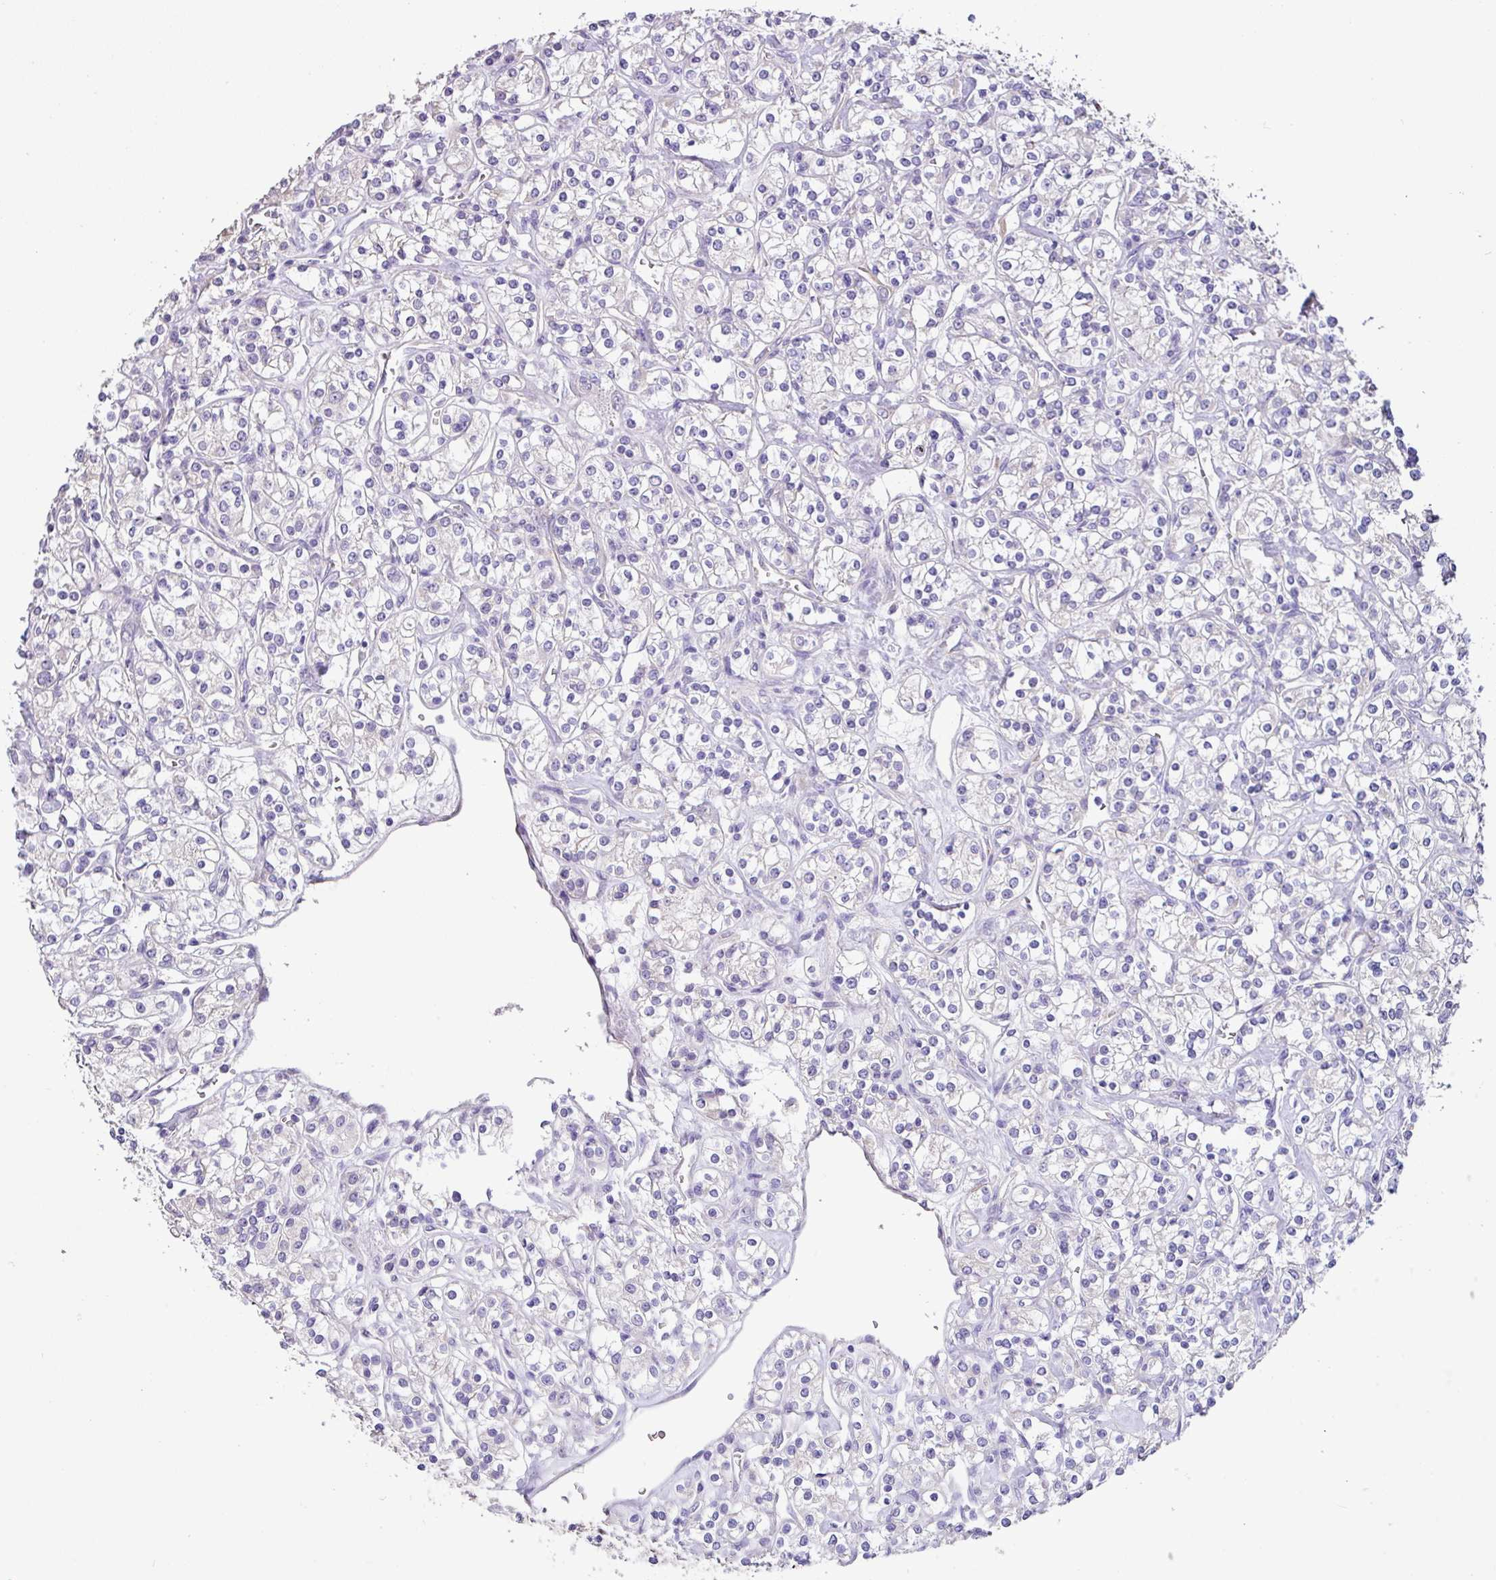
{"staining": {"intensity": "negative", "quantity": "none", "location": "none"}, "tissue": "renal cancer", "cell_type": "Tumor cells", "image_type": "cancer", "snomed": [{"axis": "morphology", "description": "Adenocarcinoma, NOS"}, {"axis": "topography", "description": "Kidney"}], "caption": "This is a histopathology image of immunohistochemistry (IHC) staining of adenocarcinoma (renal), which shows no expression in tumor cells. (DAB (3,3'-diaminobenzidine) immunohistochemistry (IHC) visualized using brightfield microscopy, high magnification).", "gene": "ZG16", "patient": {"sex": "male", "age": 77}}